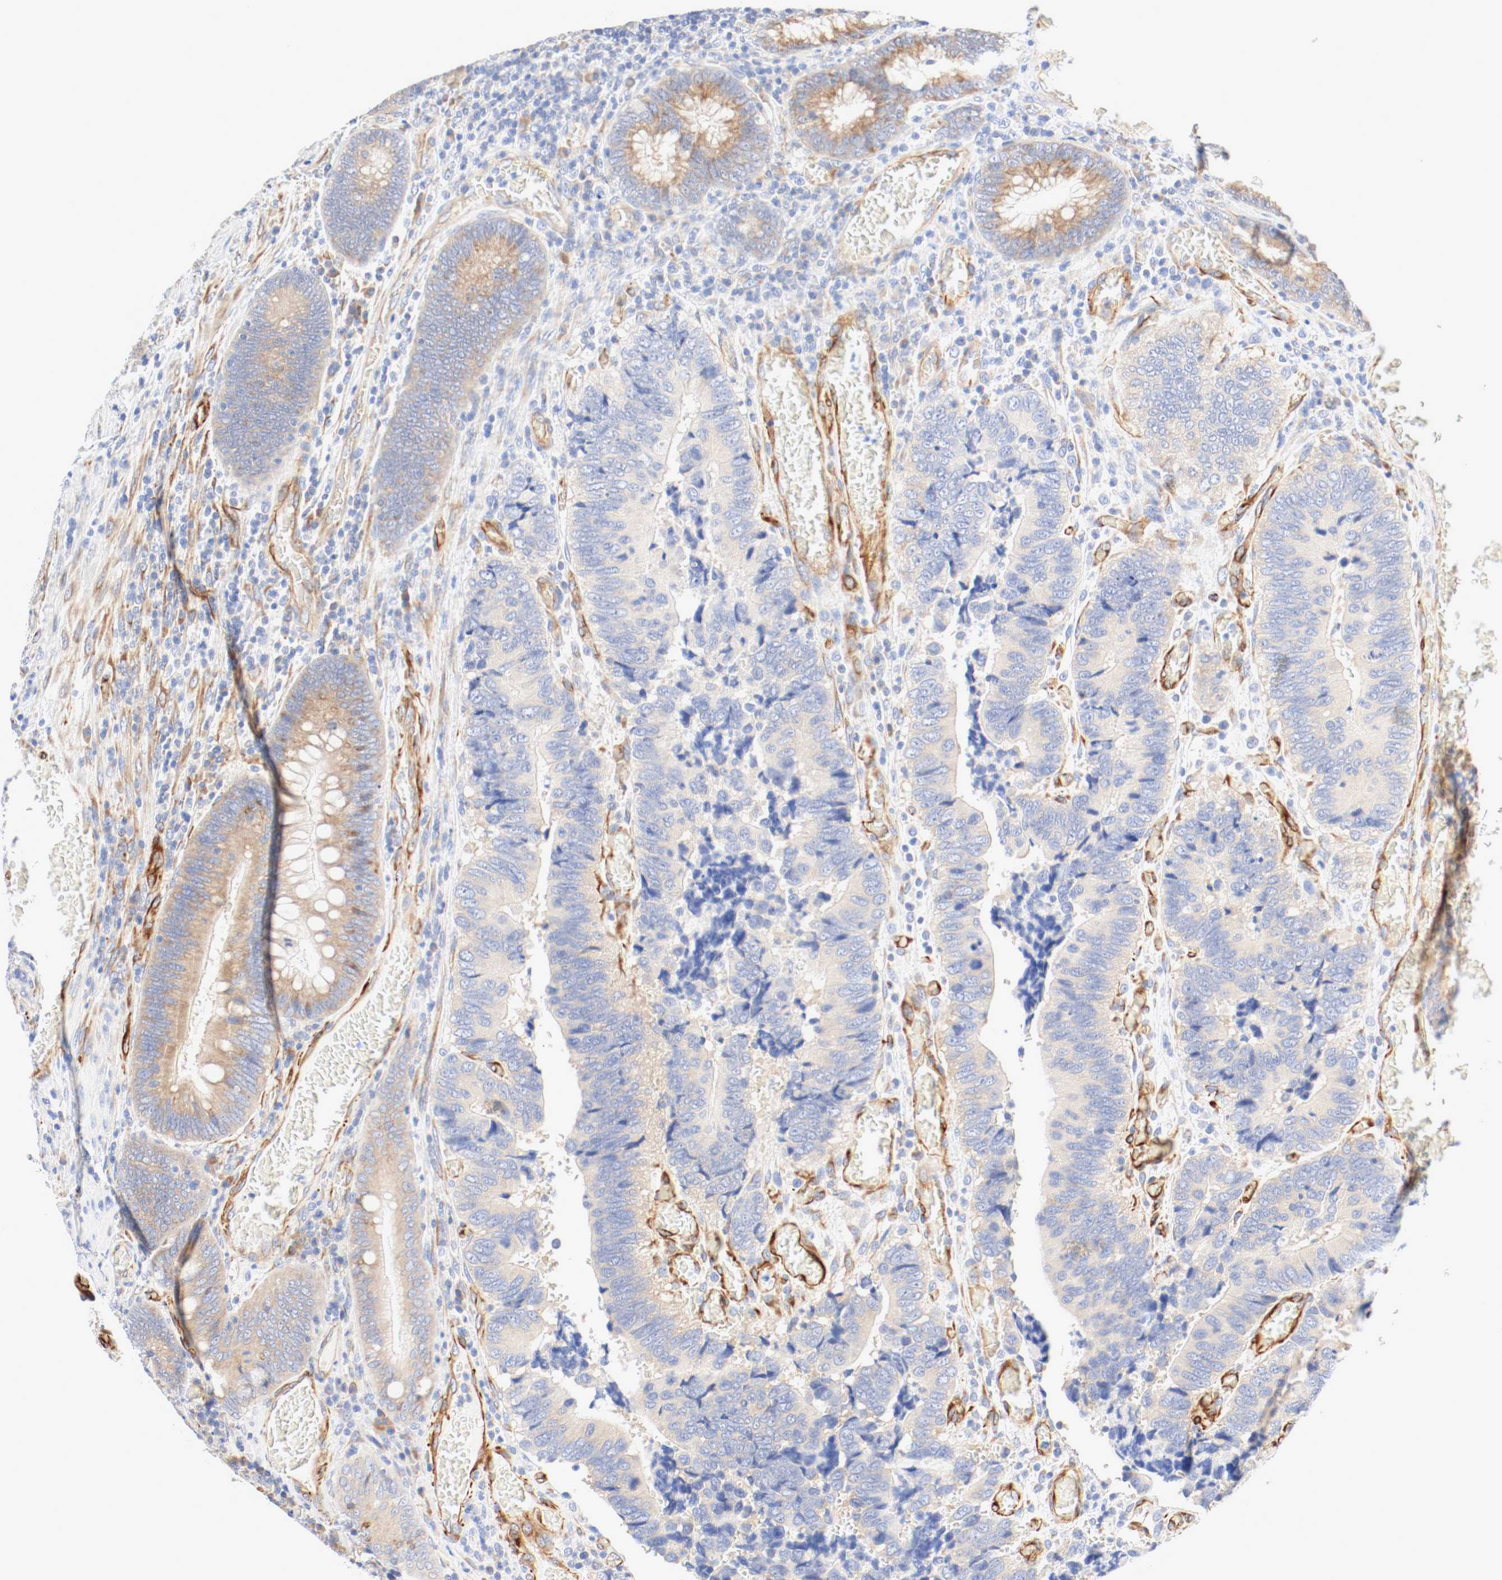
{"staining": {"intensity": "moderate", "quantity": "25%-75%", "location": "cytoplasmic/membranous"}, "tissue": "colorectal cancer", "cell_type": "Tumor cells", "image_type": "cancer", "snomed": [{"axis": "morphology", "description": "Adenocarcinoma, NOS"}, {"axis": "topography", "description": "Colon"}], "caption": "Colorectal adenocarcinoma stained with immunohistochemistry demonstrates moderate cytoplasmic/membranous positivity in about 25%-75% of tumor cells.", "gene": "GIT1", "patient": {"sex": "male", "age": 72}}